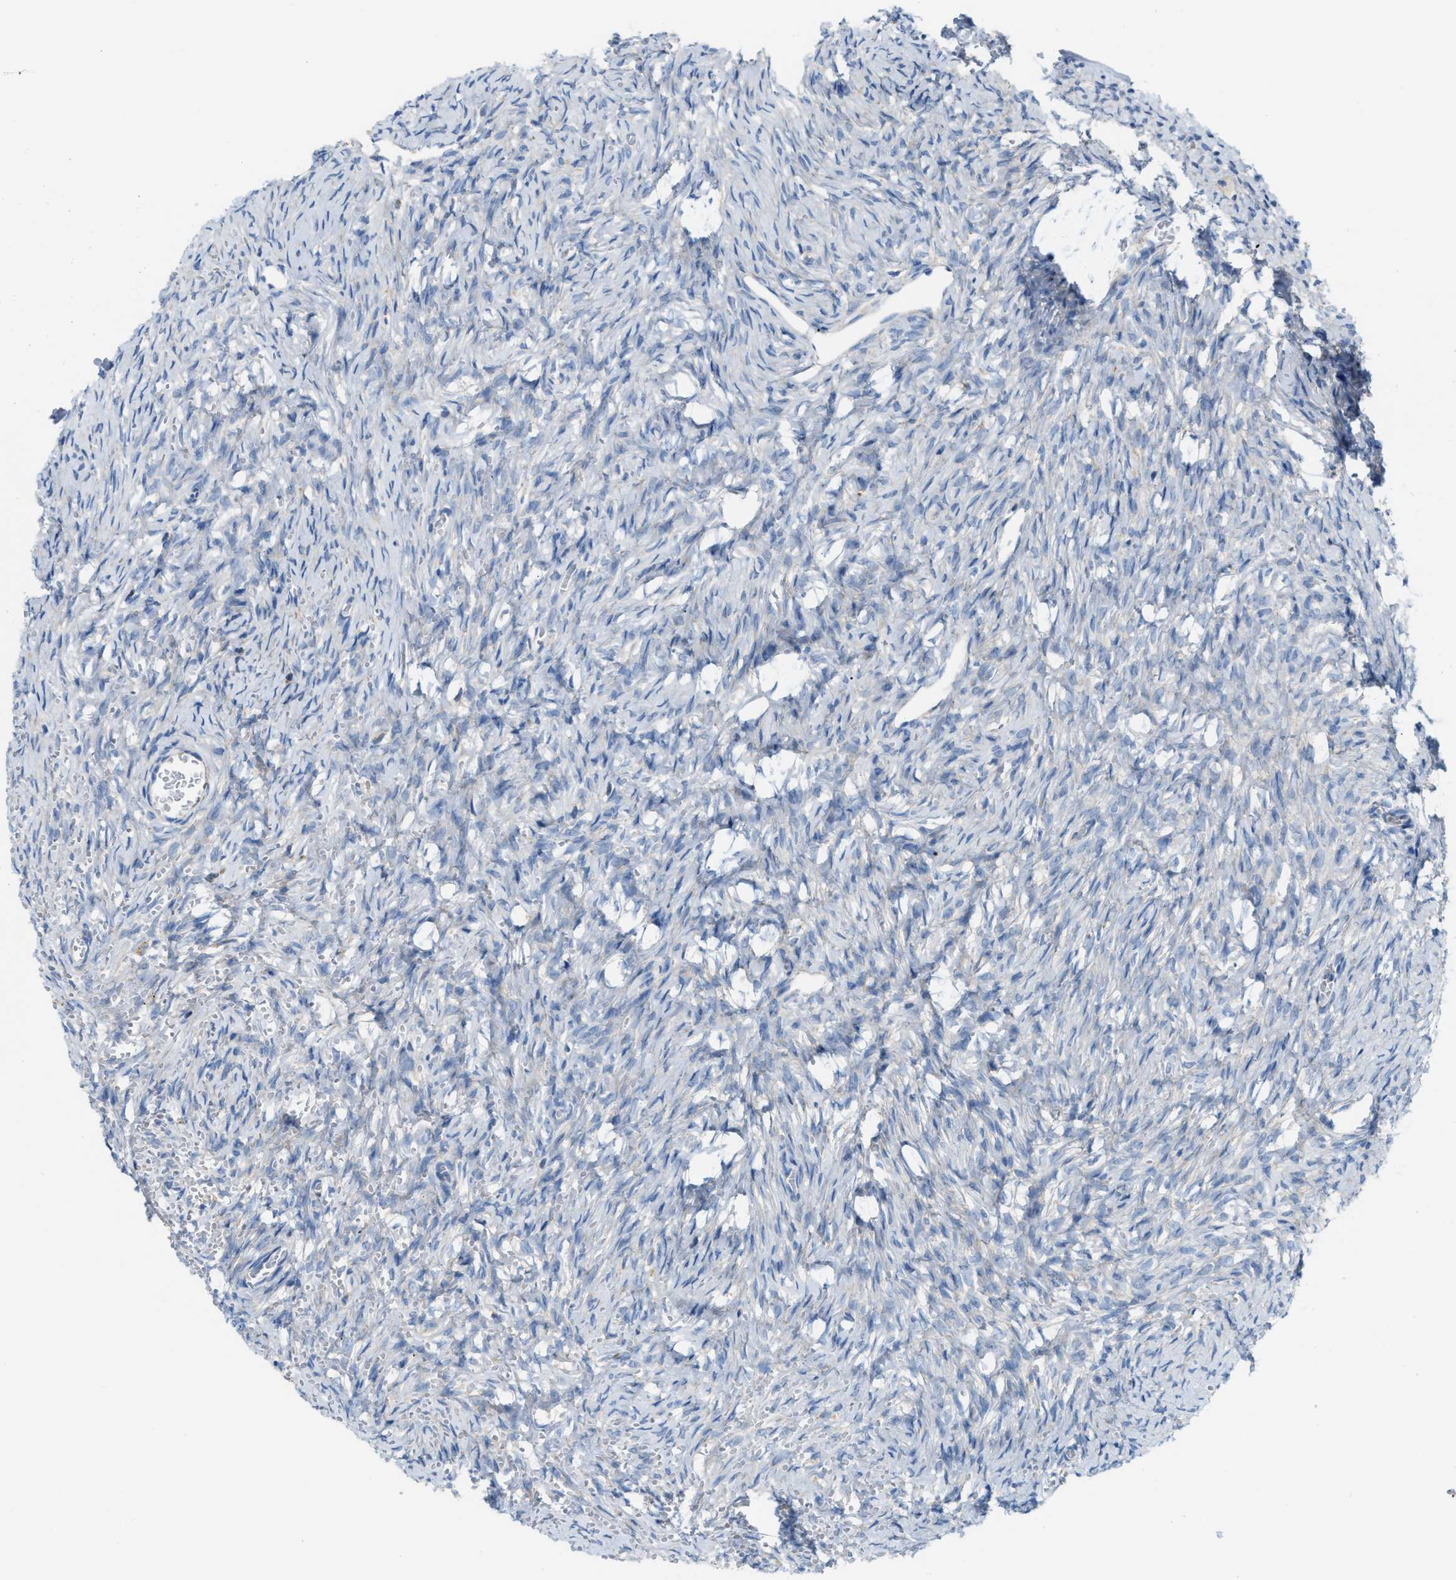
{"staining": {"intensity": "negative", "quantity": "none", "location": "none"}, "tissue": "ovary", "cell_type": "Ovarian stroma cells", "image_type": "normal", "snomed": [{"axis": "morphology", "description": "Normal tissue, NOS"}, {"axis": "topography", "description": "Ovary"}], "caption": "This is an IHC photomicrograph of benign human ovary. There is no expression in ovarian stroma cells.", "gene": "JADE1", "patient": {"sex": "female", "age": 27}}